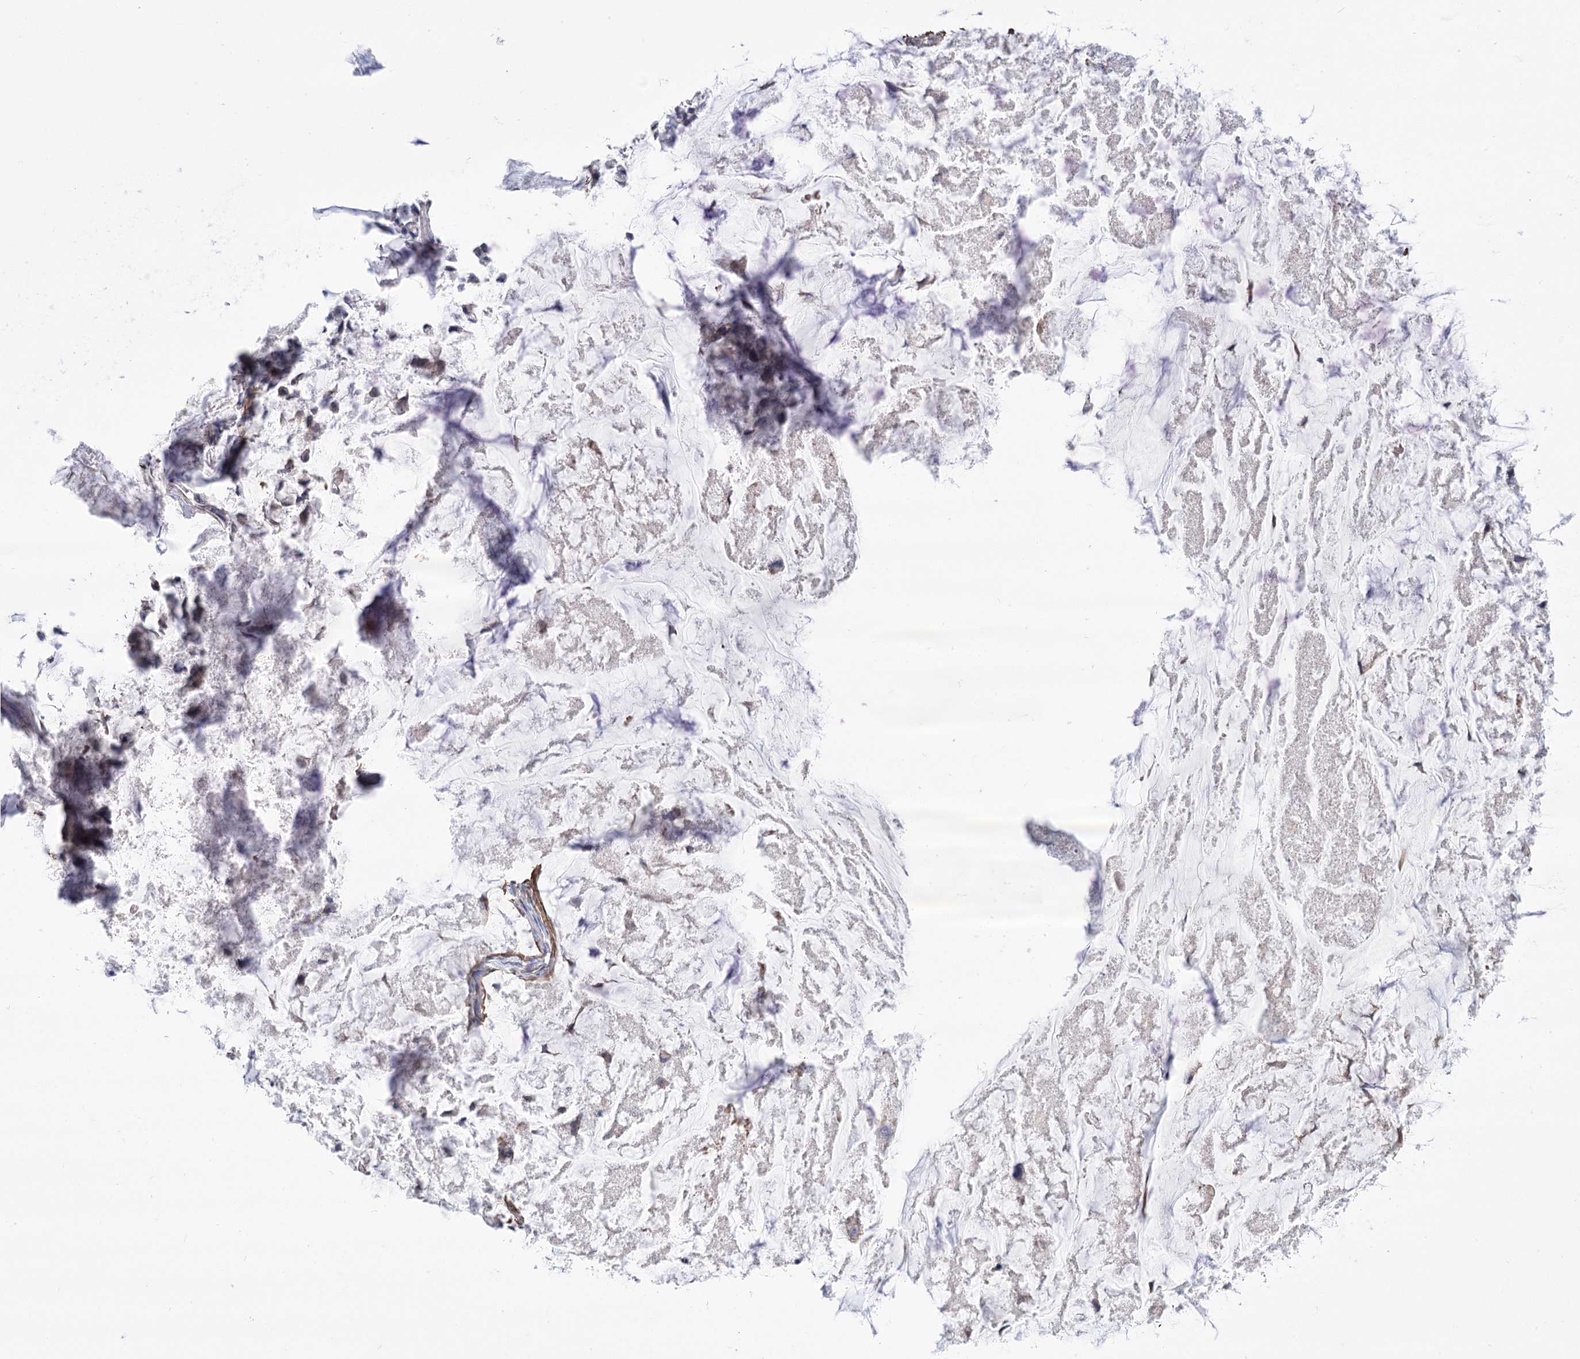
{"staining": {"intensity": "negative", "quantity": "none", "location": "none"}, "tissue": "stomach cancer", "cell_type": "Tumor cells", "image_type": "cancer", "snomed": [{"axis": "morphology", "description": "Adenocarcinoma, NOS"}, {"axis": "topography", "description": "Stomach, lower"}], "caption": "Micrograph shows no significant protein expression in tumor cells of adenocarcinoma (stomach).", "gene": "WASHC3", "patient": {"sex": "male", "age": 67}}